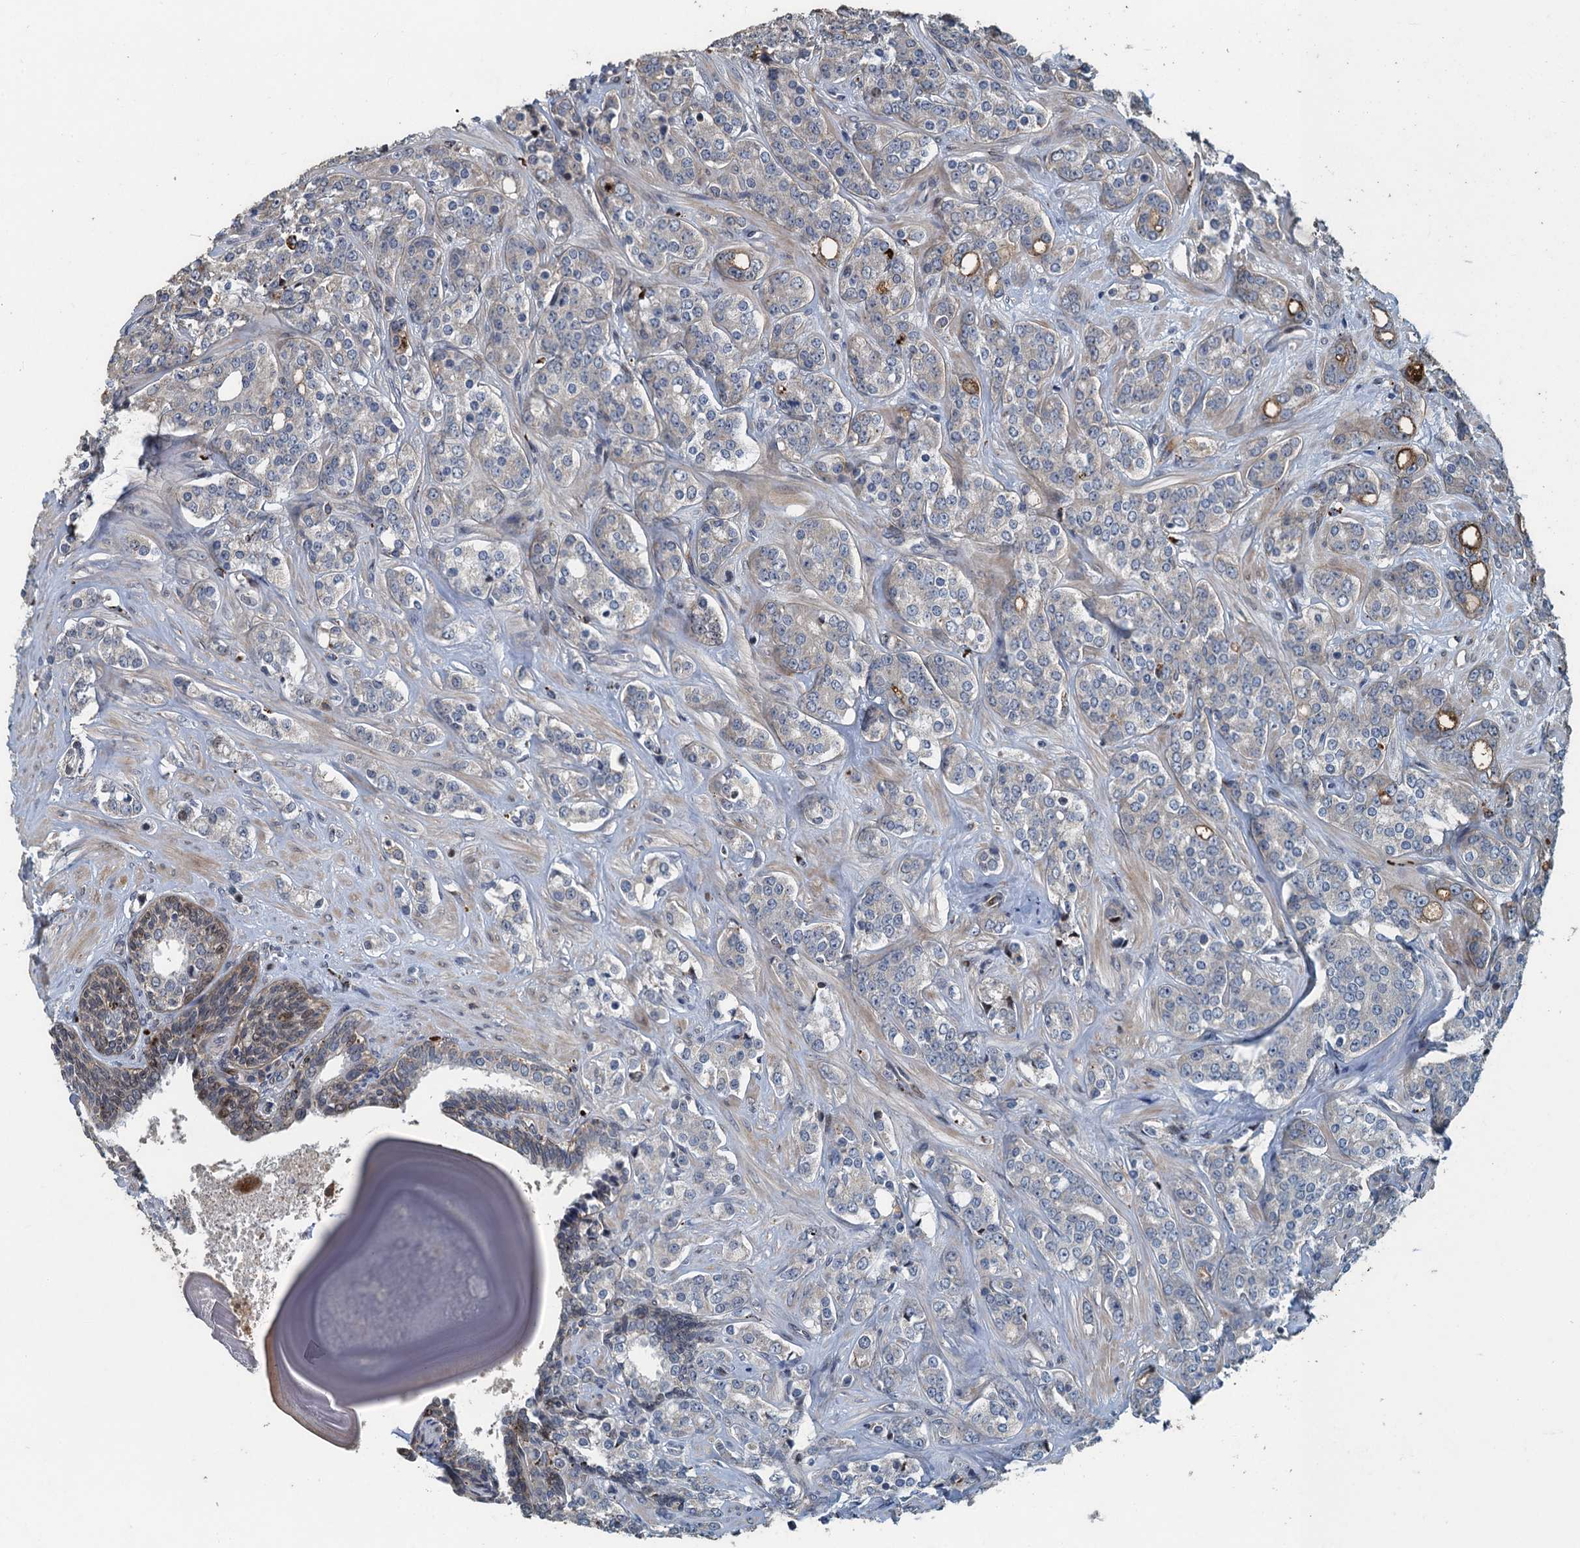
{"staining": {"intensity": "negative", "quantity": "none", "location": "none"}, "tissue": "prostate cancer", "cell_type": "Tumor cells", "image_type": "cancer", "snomed": [{"axis": "morphology", "description": "Adenocarcinoma, High grade"}, {"axis": "topography", "description": "Prostate"}], "caption": "IHC micrograph of human prostate cancer stained for a protein (brown), which shows no positivity in tumor cells. (DAB (3,3'-diaminobenzidine) immunohistochemistry, high magnification).", "gene": "AGRN", "patient": {"sex": "male", "age": 62}}